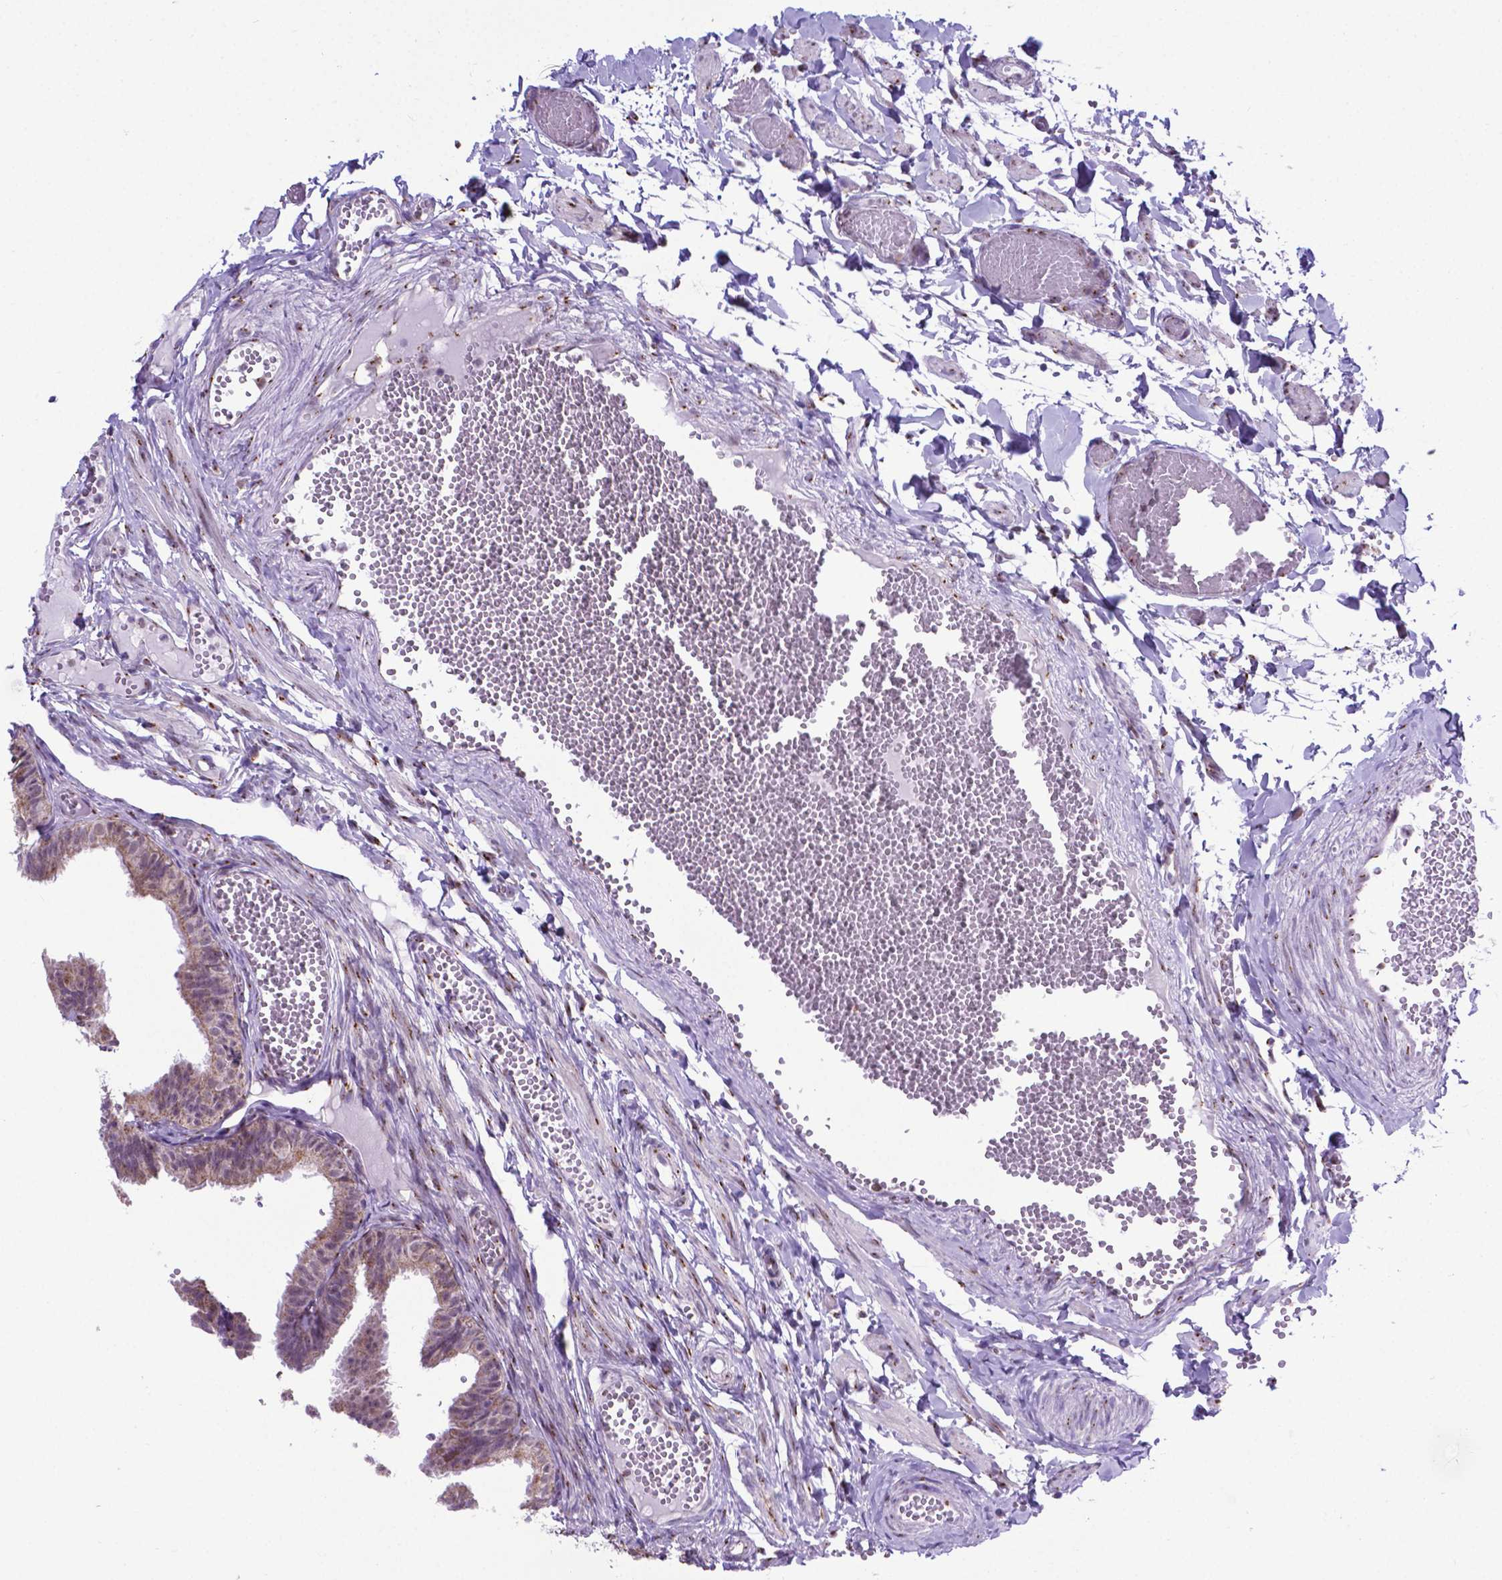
{"staining": {"intensity": "weak", "quantity": "25%-75%", "location": "cytoplasmic/membranous"}, "tissue": "fallopian tube", "cell_type": "Glandular cells", "image_type": "normal", "snomed": [{"axis": "morphology", "description": "Normal tissue, NOS"}, {"axis": "topography", "description": "Fallopian tube"}], "caption": "This photomicrograph reveals IHC staining of benign fallopian tube, with low weak cytoplasmic/membranous positivity in about 25%-75% of glandular cells.", "gene": "MRPL10", "patient": {"sex": "female", "age": 25}}